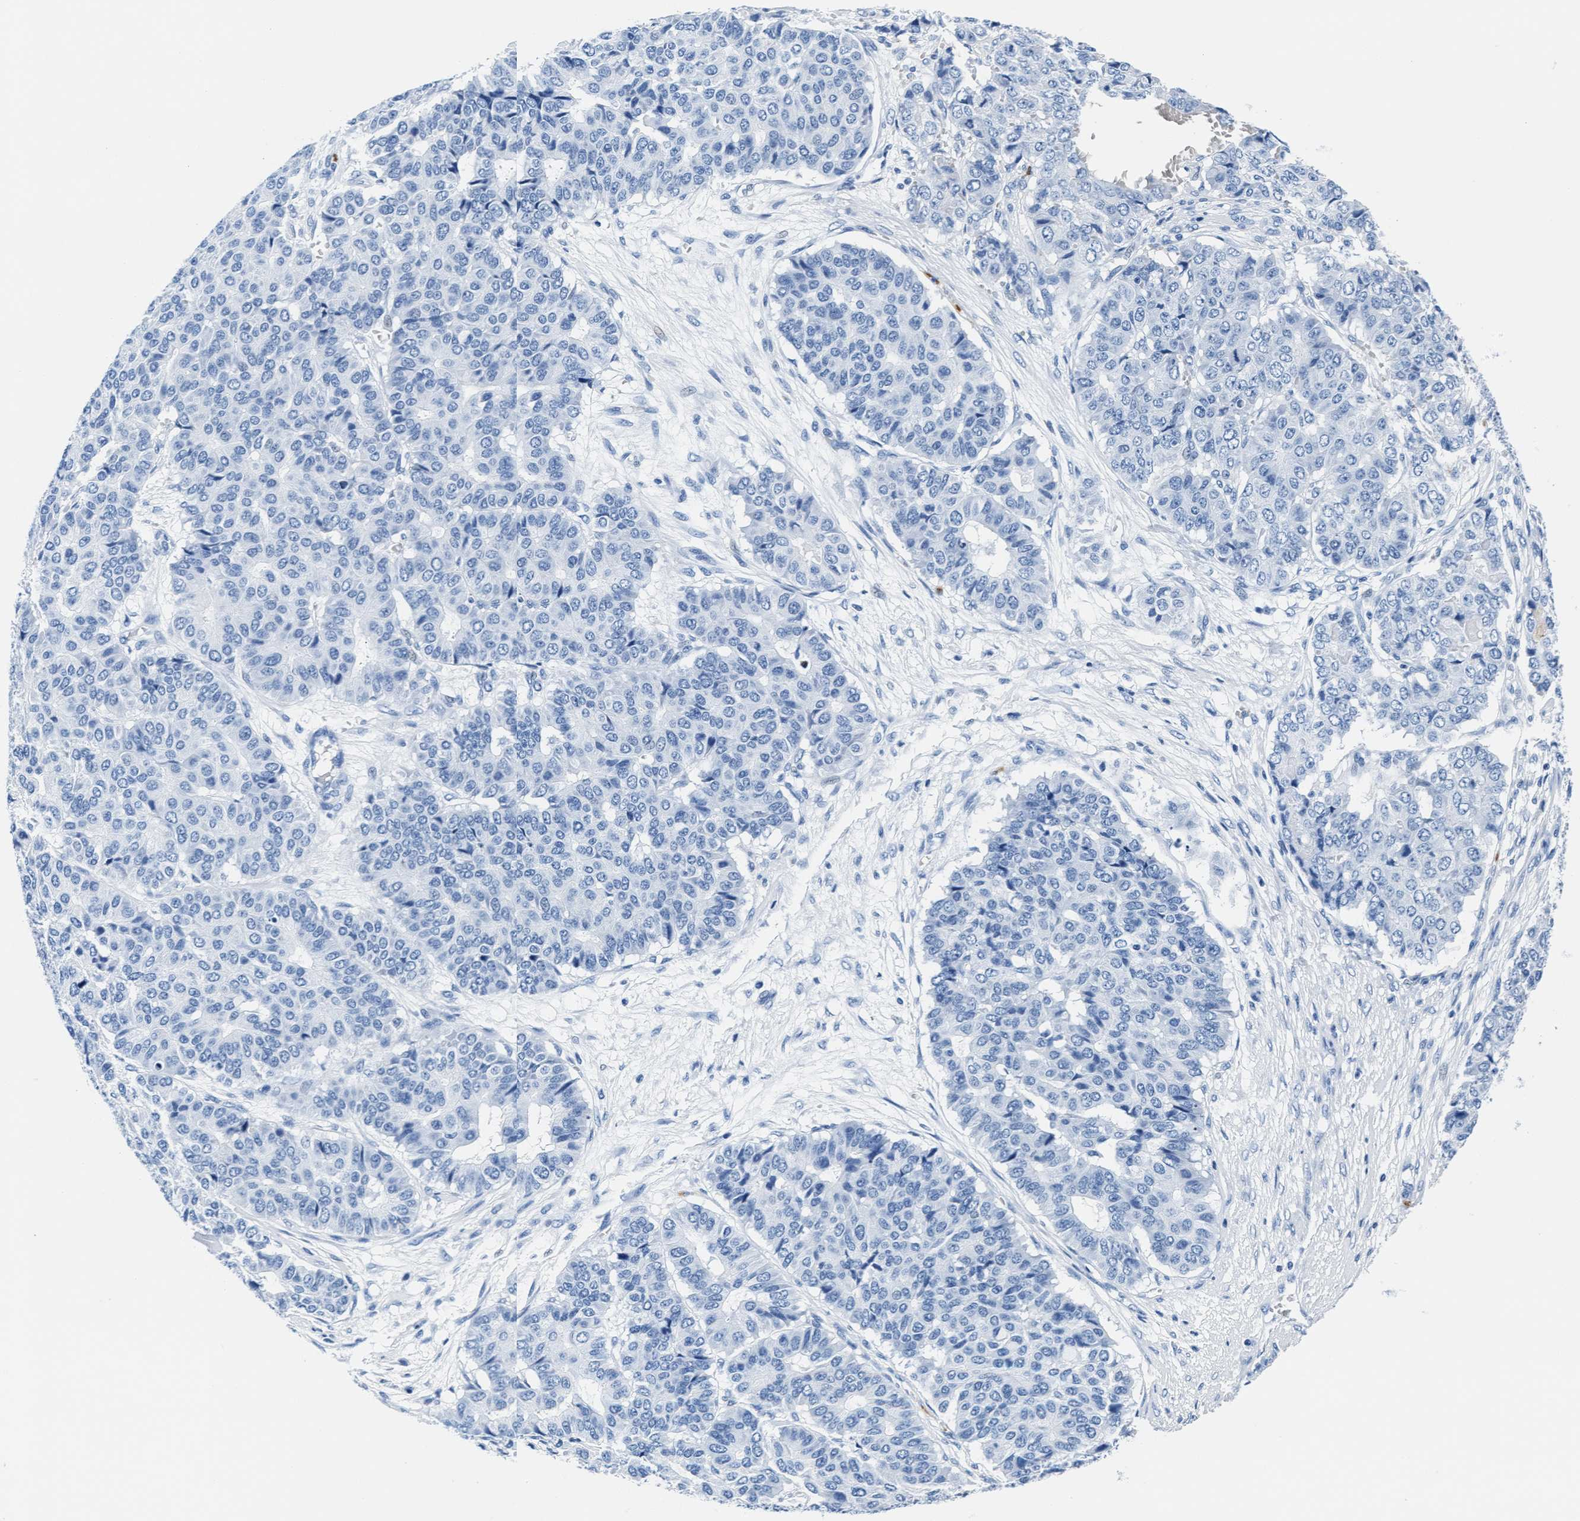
{"staining": {"intensity": "negative", "quantity": "none", "location": "none"}, "tissue": "pancreatic cancer", "cell_type": "Tumor cells", "image_type": "cancer", "snomed": [{"axis": "morphology", "description": "Adenocarcinoma, NOS"}, {"axis": "topography", "description": "Pancreas"}], "caption": "High magnification brightfield microscopy of pancreatic cancer stained with DAB (brown) and counterstained with hematoxylin (blue): tumor cells show no significant staining.", "gene": "MMP8", "patient": {"sex": "male", "age": 50}}